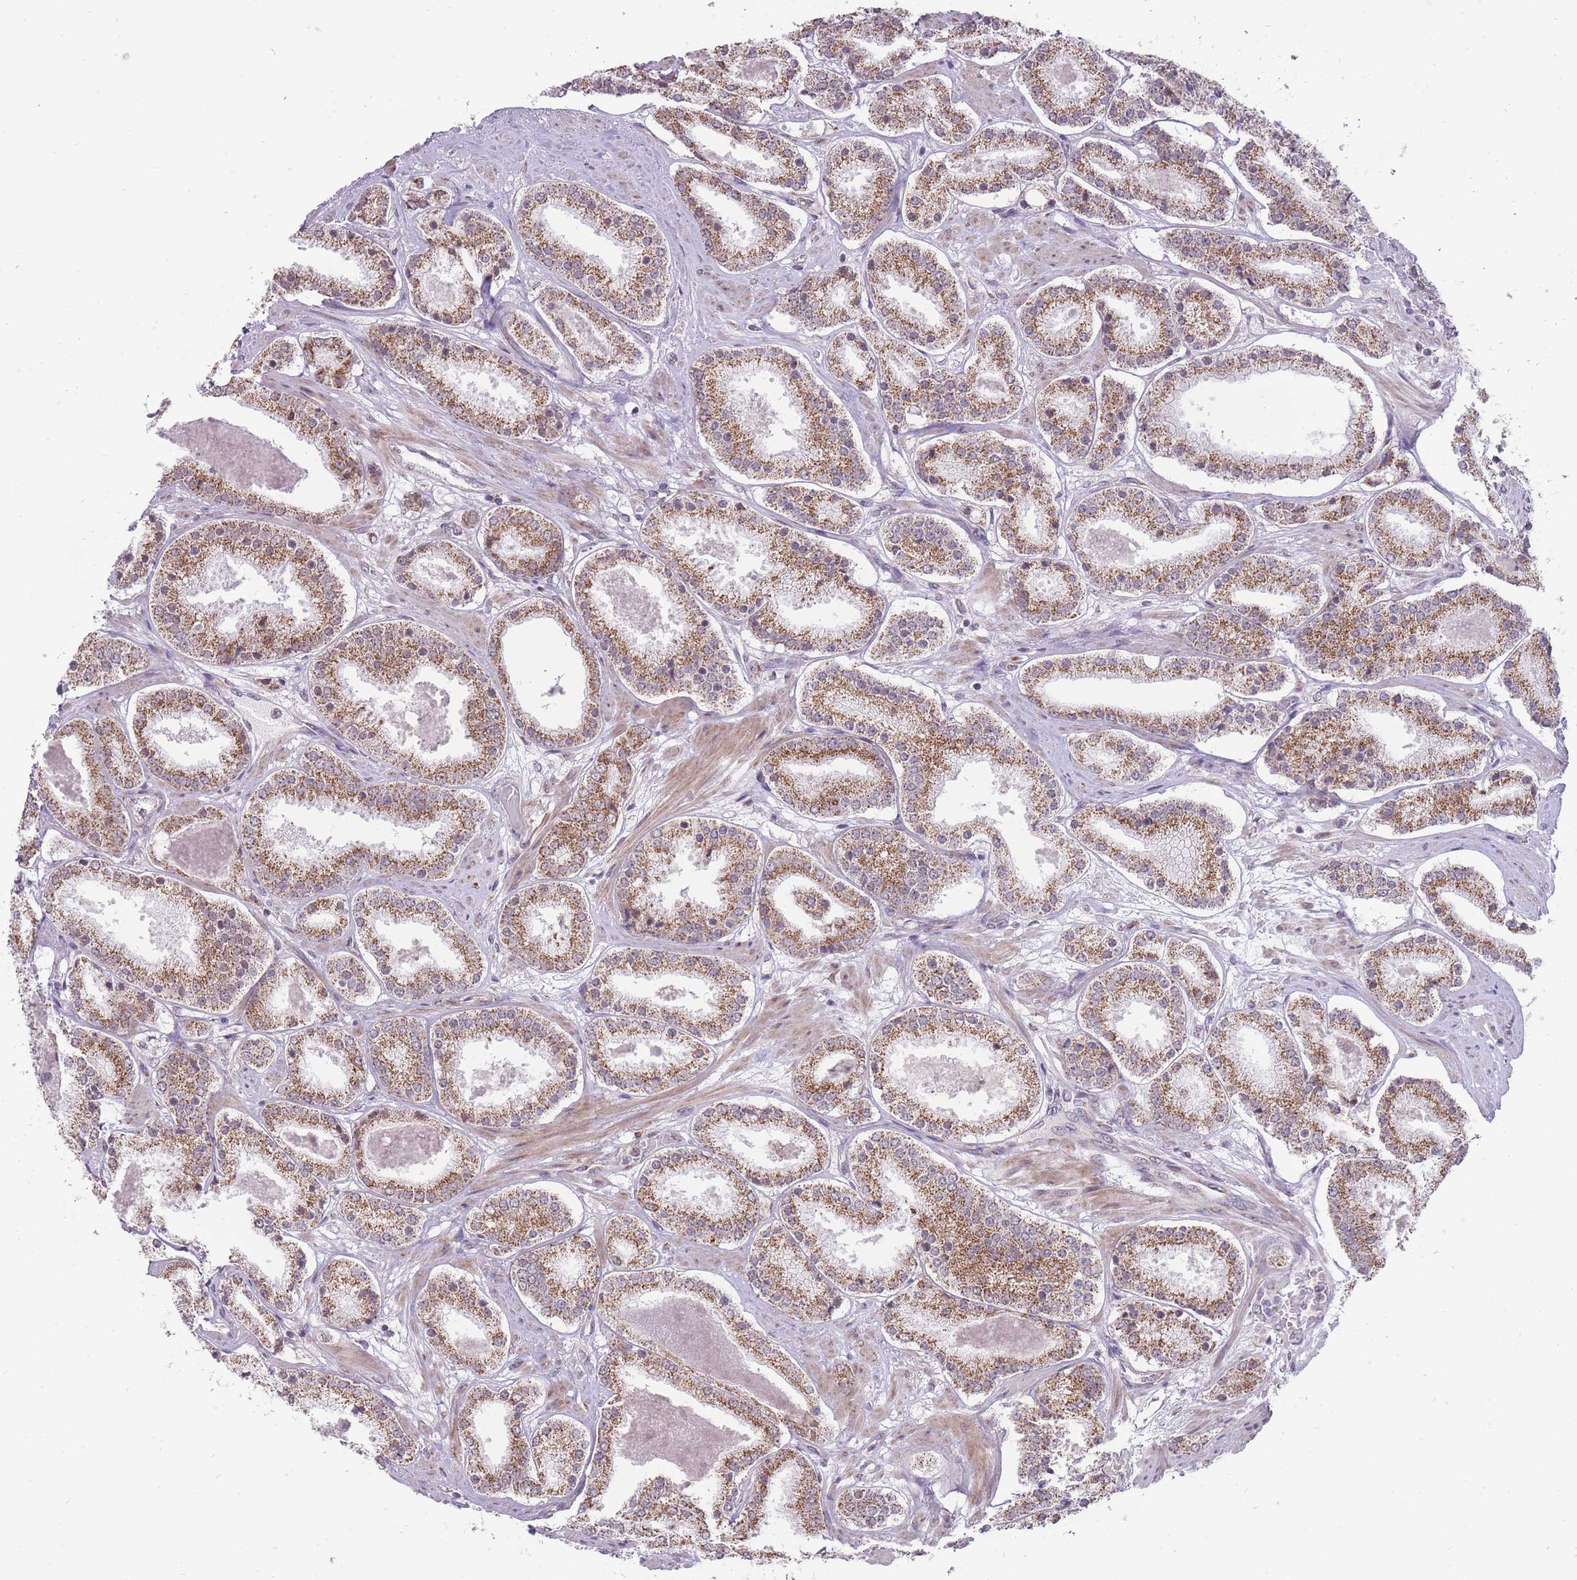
{"staining": {"intensity": "moderate", "quantity": ">75%", "location": "cytoplasmic/membranous"}, "tissue": "prostate cancer", "cell_type": "Tumor cells", "image_type": "cancer", "snomed": [{"axis": "morphology", "description": "Adenocarcinoma, High grade"}, {"axis": "topography", "description": "Prostate"}], "caption": "Protein expression analysis of human prostate adenocarcinoma (high-grade) reveals moderate cytoplasmic/membranous staining in about >75% of tumor cells.", "gene": "NELL1", "patient": {"sex": "male", "age": 63}}